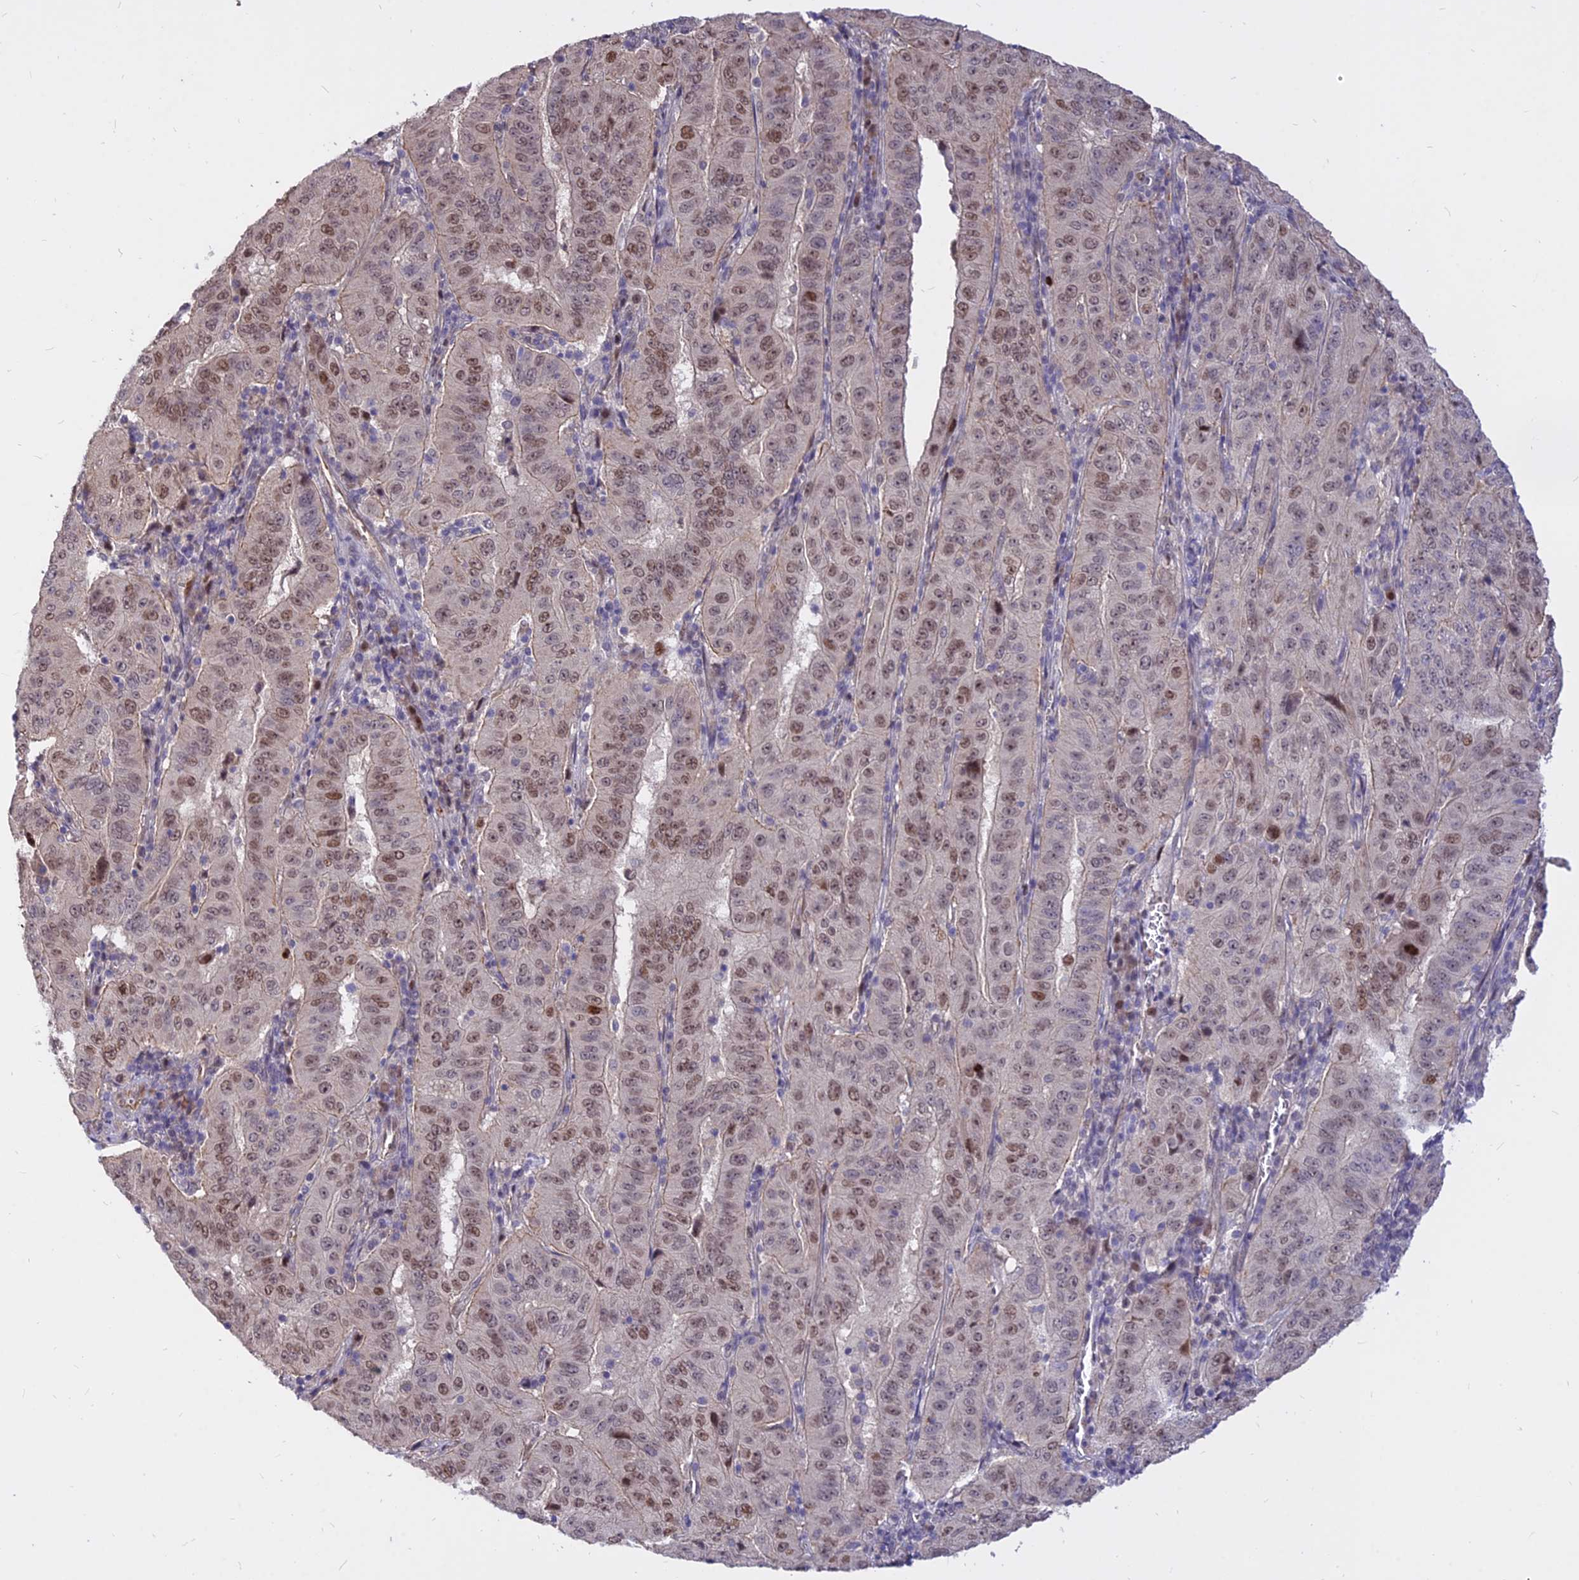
{"staining": {"intensity": "moderate", "quantity": ">75%", "location": "nuclear"}, "tissue": "pancreatic cancer", "cell_type": "Tumor cells", "image_type": "cancer", "snomed": [{"axis": "morphology", "description": "Adenocarcinoma, NOS"}, {"axis": "topography", "description": "Pancreas"}], "caption": "A brown stain highlights moderate nuclear staining of a protein in adenocarcinoma (pancreatic) tumor cells.", "gene": "C11orf68", "patient": {"sex": "male", "age": 63}}